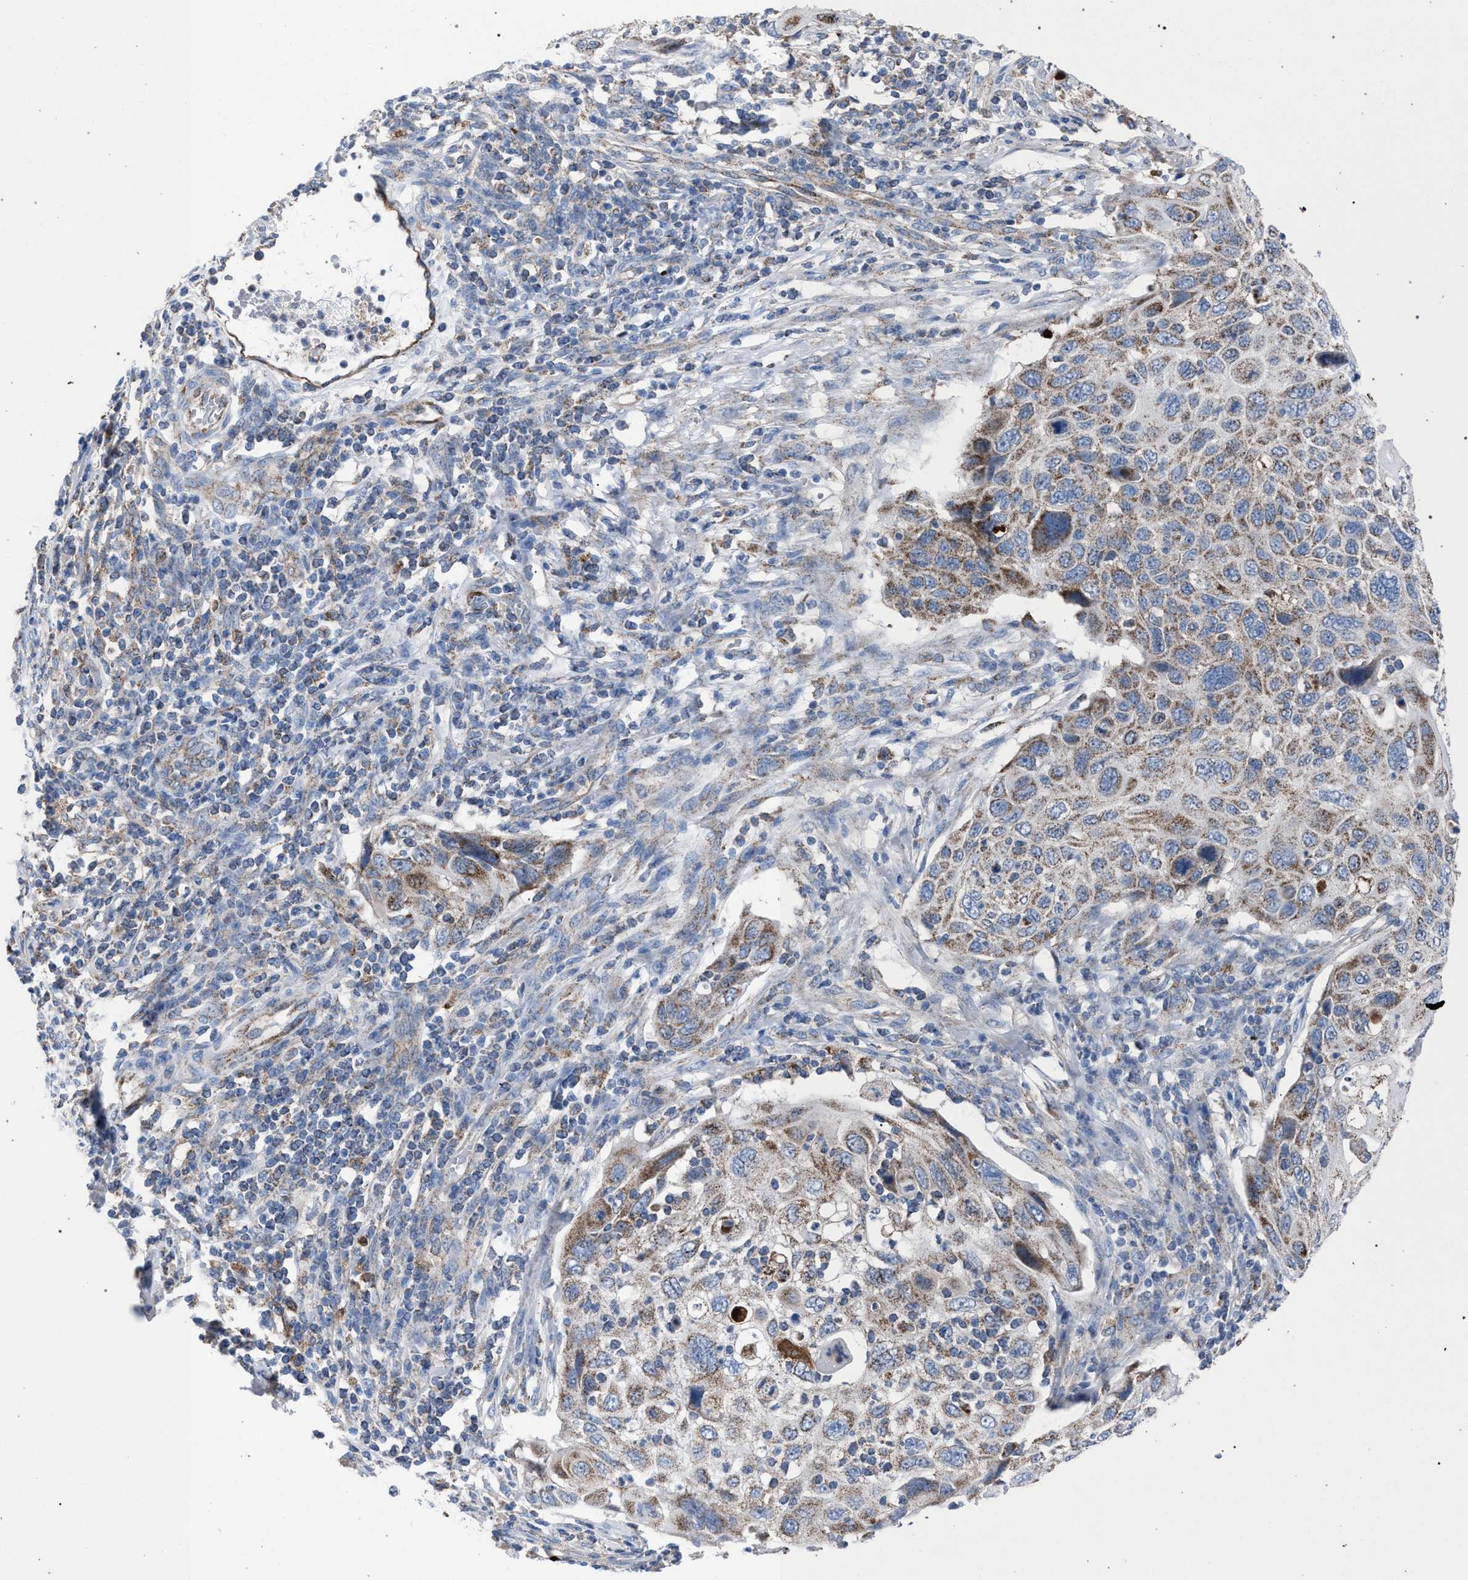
{"staining": {"intensity": "weak", "quantity": ">75%", "location": "cytoplasmic/membranous"}, "tissue": "cervical cancer", "cell_type": "Tumor cells", "image_type": "cancer", "snomed": [{"axis": "morphology", "description": "Squamous cell carcinoma, NOS"}, {"axis": "topography", "description": "Cervix"}], "caption": "Immunohistochemical staining of cervical cancer shows low levels of weak cytoplasmic/membranous protein positivity in about >75% of tumor cells.", "gene": "HSD17B4", "patient": {"sex": "female", "age": 70}}